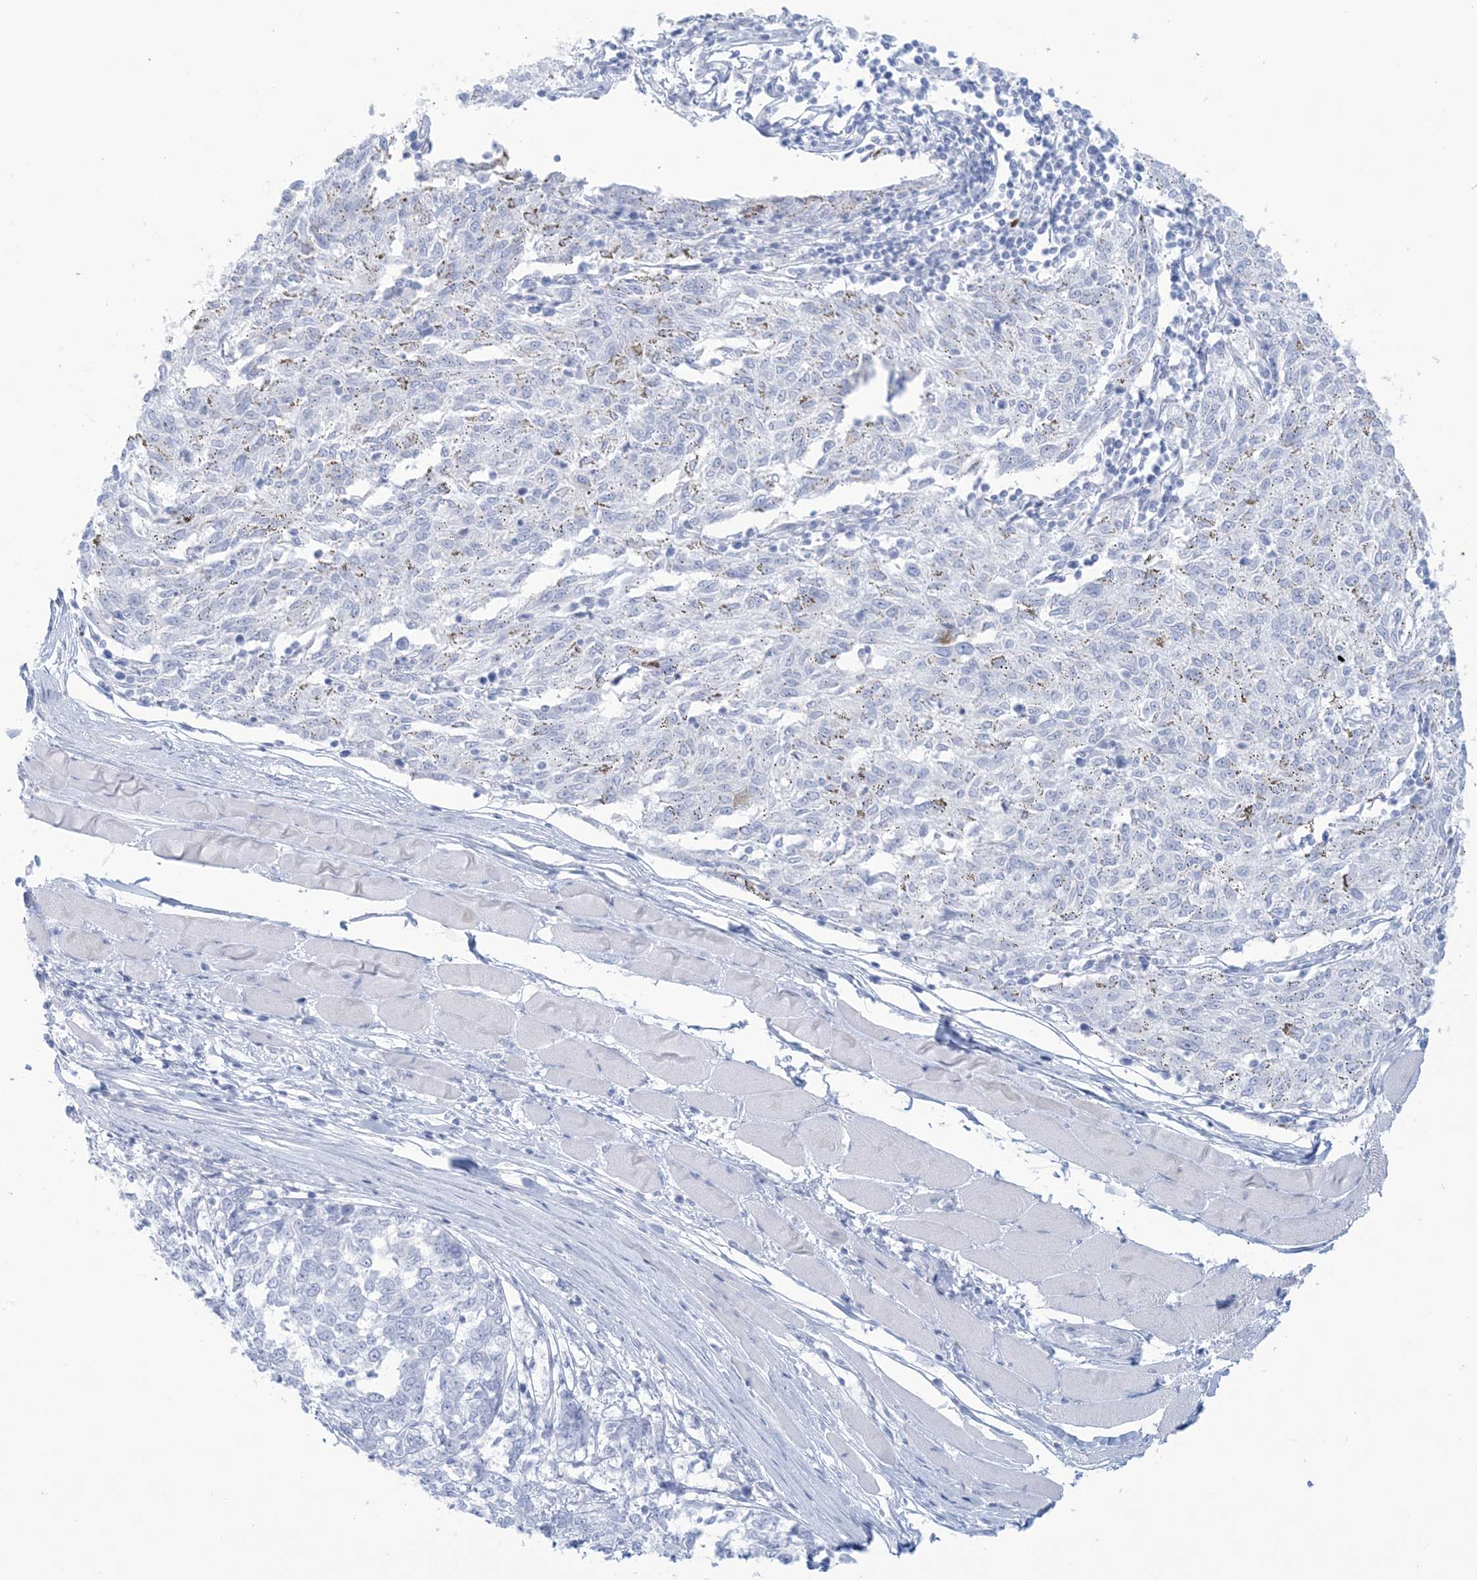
{"staining": {"intensity": "negative", "quantity": "none", "location": "none"}, "tissue": "melanoma", "cell_type": "Tumor cells", "image_type": "cancer", "snomed": [{"axis": "morphology", "description": "Malignant melanoma, NOS"}, {"axis": "topography", "description": "Skin"}], "caption": "Immunohistochemical staining of human malignant melanoma exhibits no significant expression in tumor cells.", "gene": "AGXT", "patient": {"sex": "female", "age": 72}}